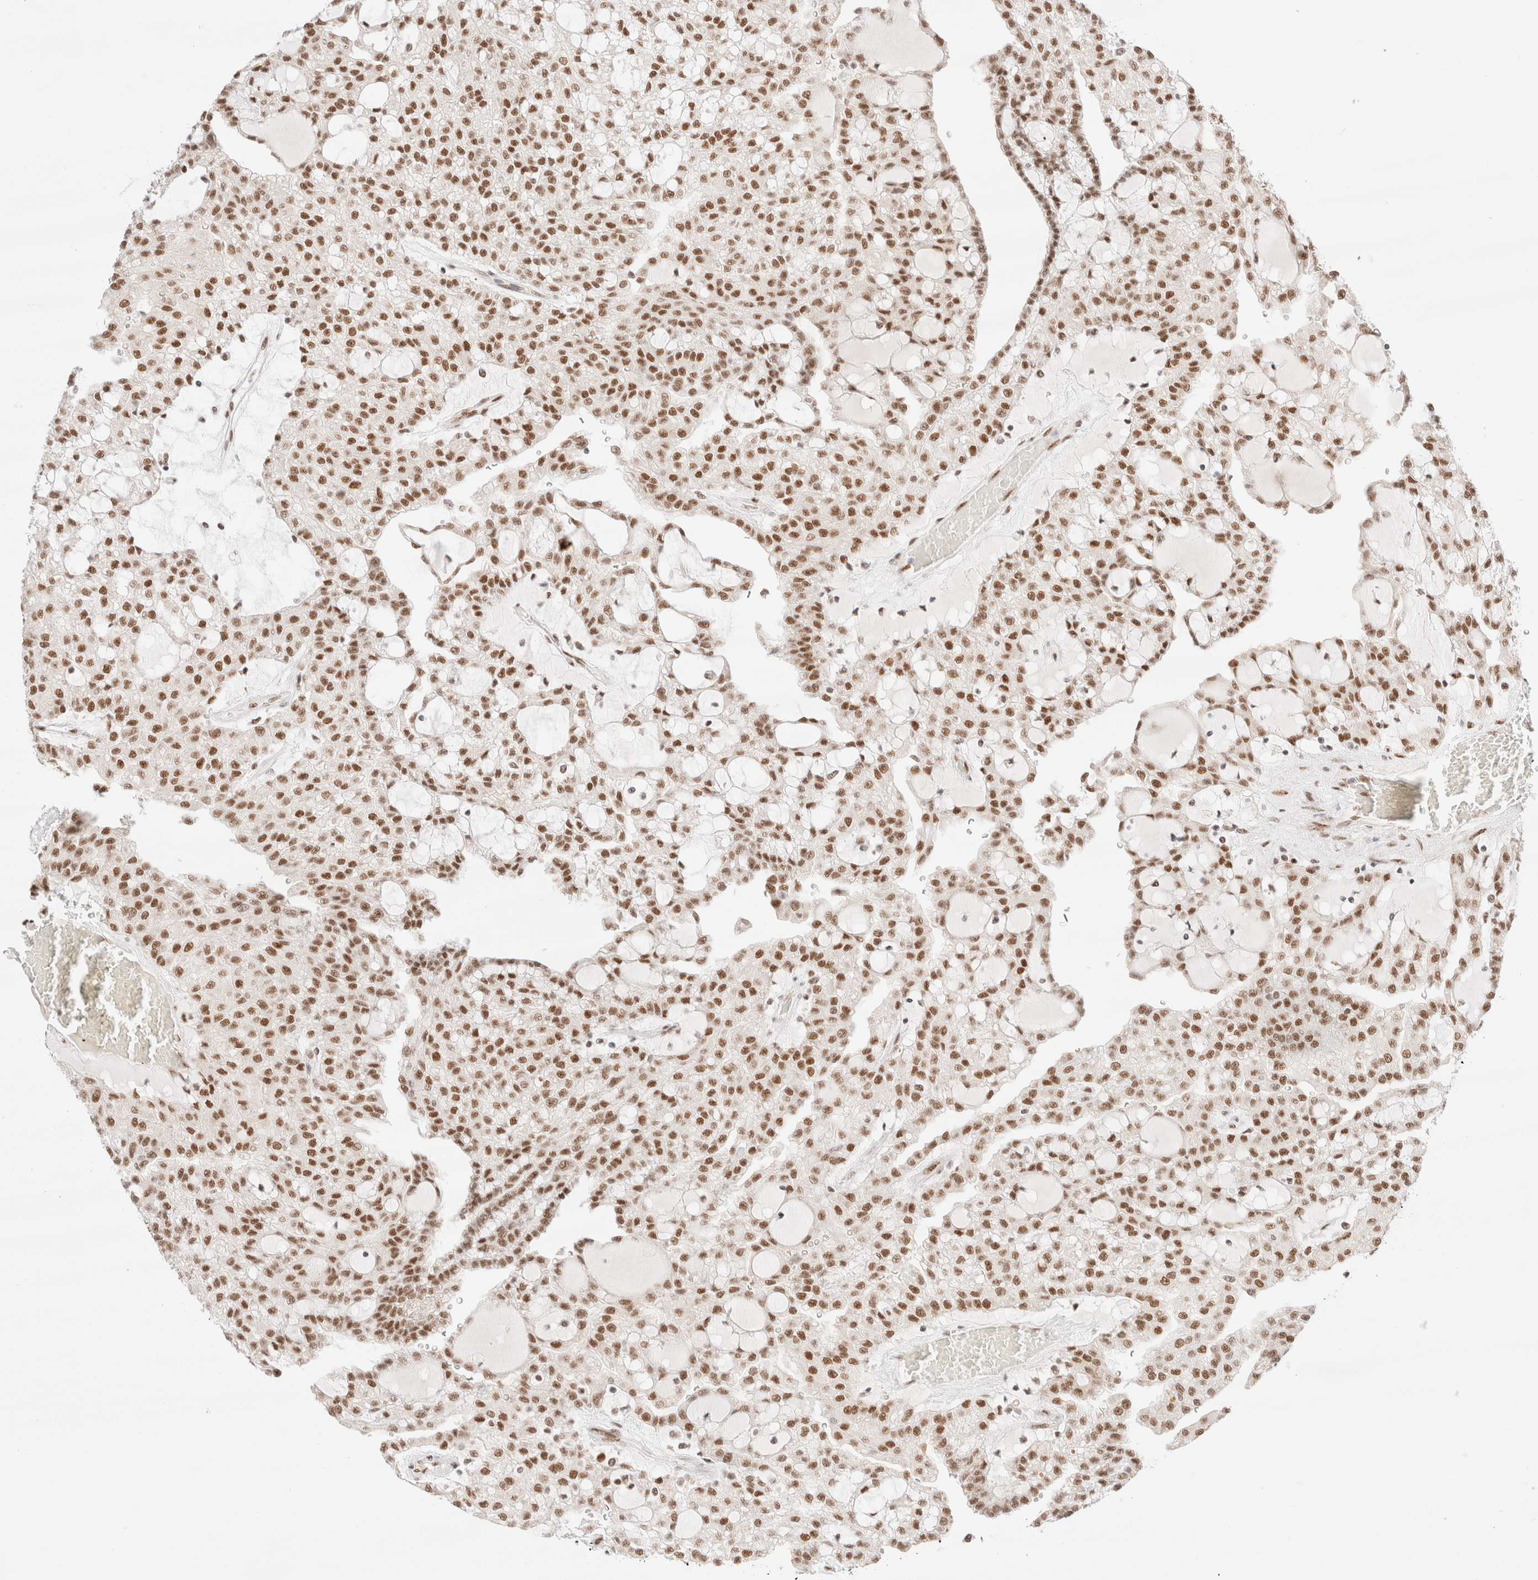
{"staining": {"intensity": "strong", "quantity": ">75%", "location": "nuclear"}, "tissue": "renal cancer", "cell_type": "Tumor cells", "image_type": "cancer", "snomed": [{"axis": "morphology", "description": "Adenocarcinoma, NOS"}, {"axis": "topography", "description": "Kidney"}], "caption": "Human renal cancer stained with a brown dye exhibits strong nuclear positive positivity in about >75% of tumor cells.", "gene": "CIC", "patient": {"sex": "male", "age": 63}}